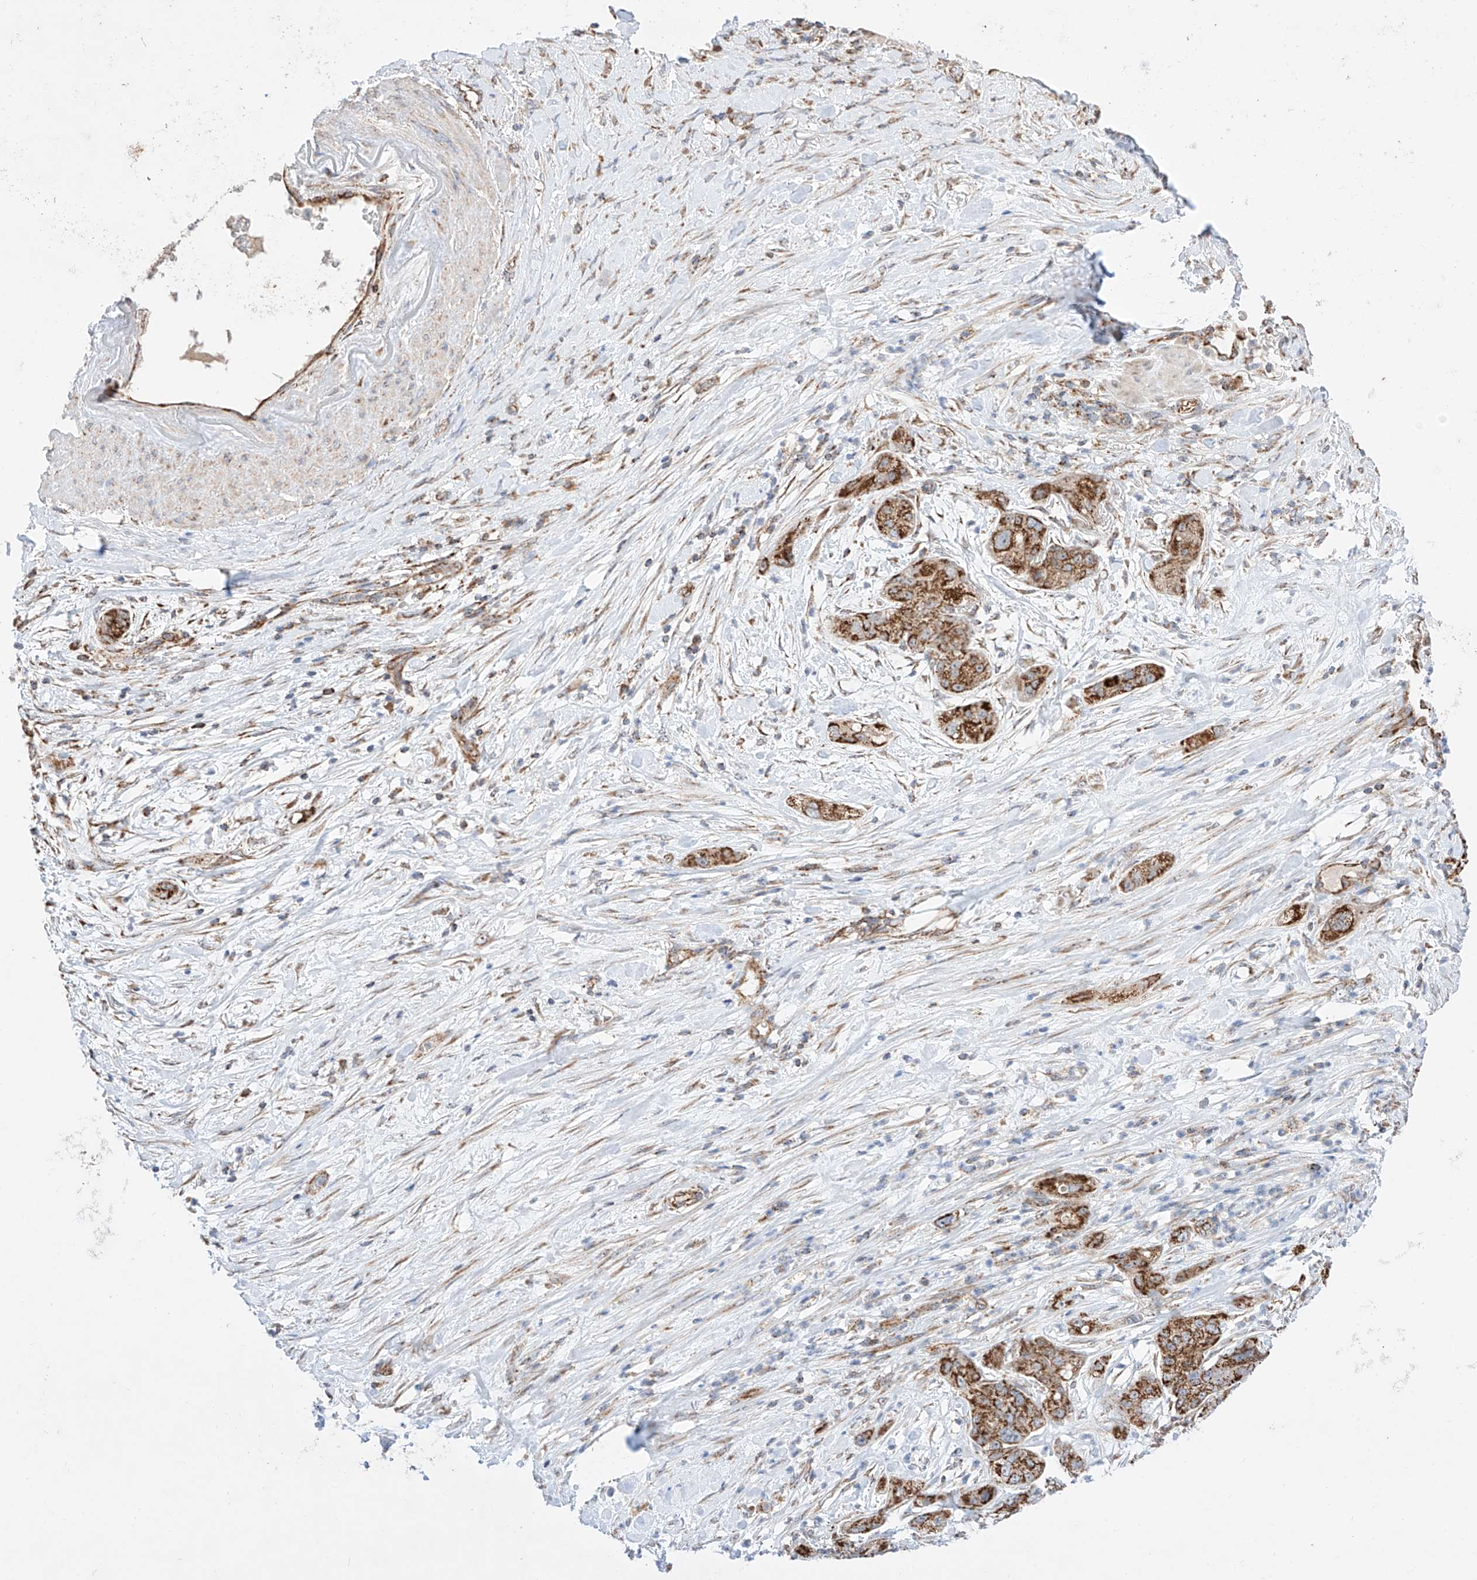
{"staining": {"intensity": "strong", "quantity": ">75%", "location": "cytoplasmic/membranous"}, "tissue": "pancreatic cancer", "cell_type": "Tumor cells", "image_type": "cancer", "snomed": [{"axis": "morphology", "description": "Adenocarcinoma, NOS"}, {"axis": "topography", "description": "Pancreas"}], "caption": "A high amount of strong cytoplasmic/membranous expression is present in approximately >75% of tumor cells in adenocarcinoma (pancreatic) tissue. (IHC, brightfield microscopy, high magnification).", "gene": "KTI12", "patient": {"sex": "female", "age": 78}}